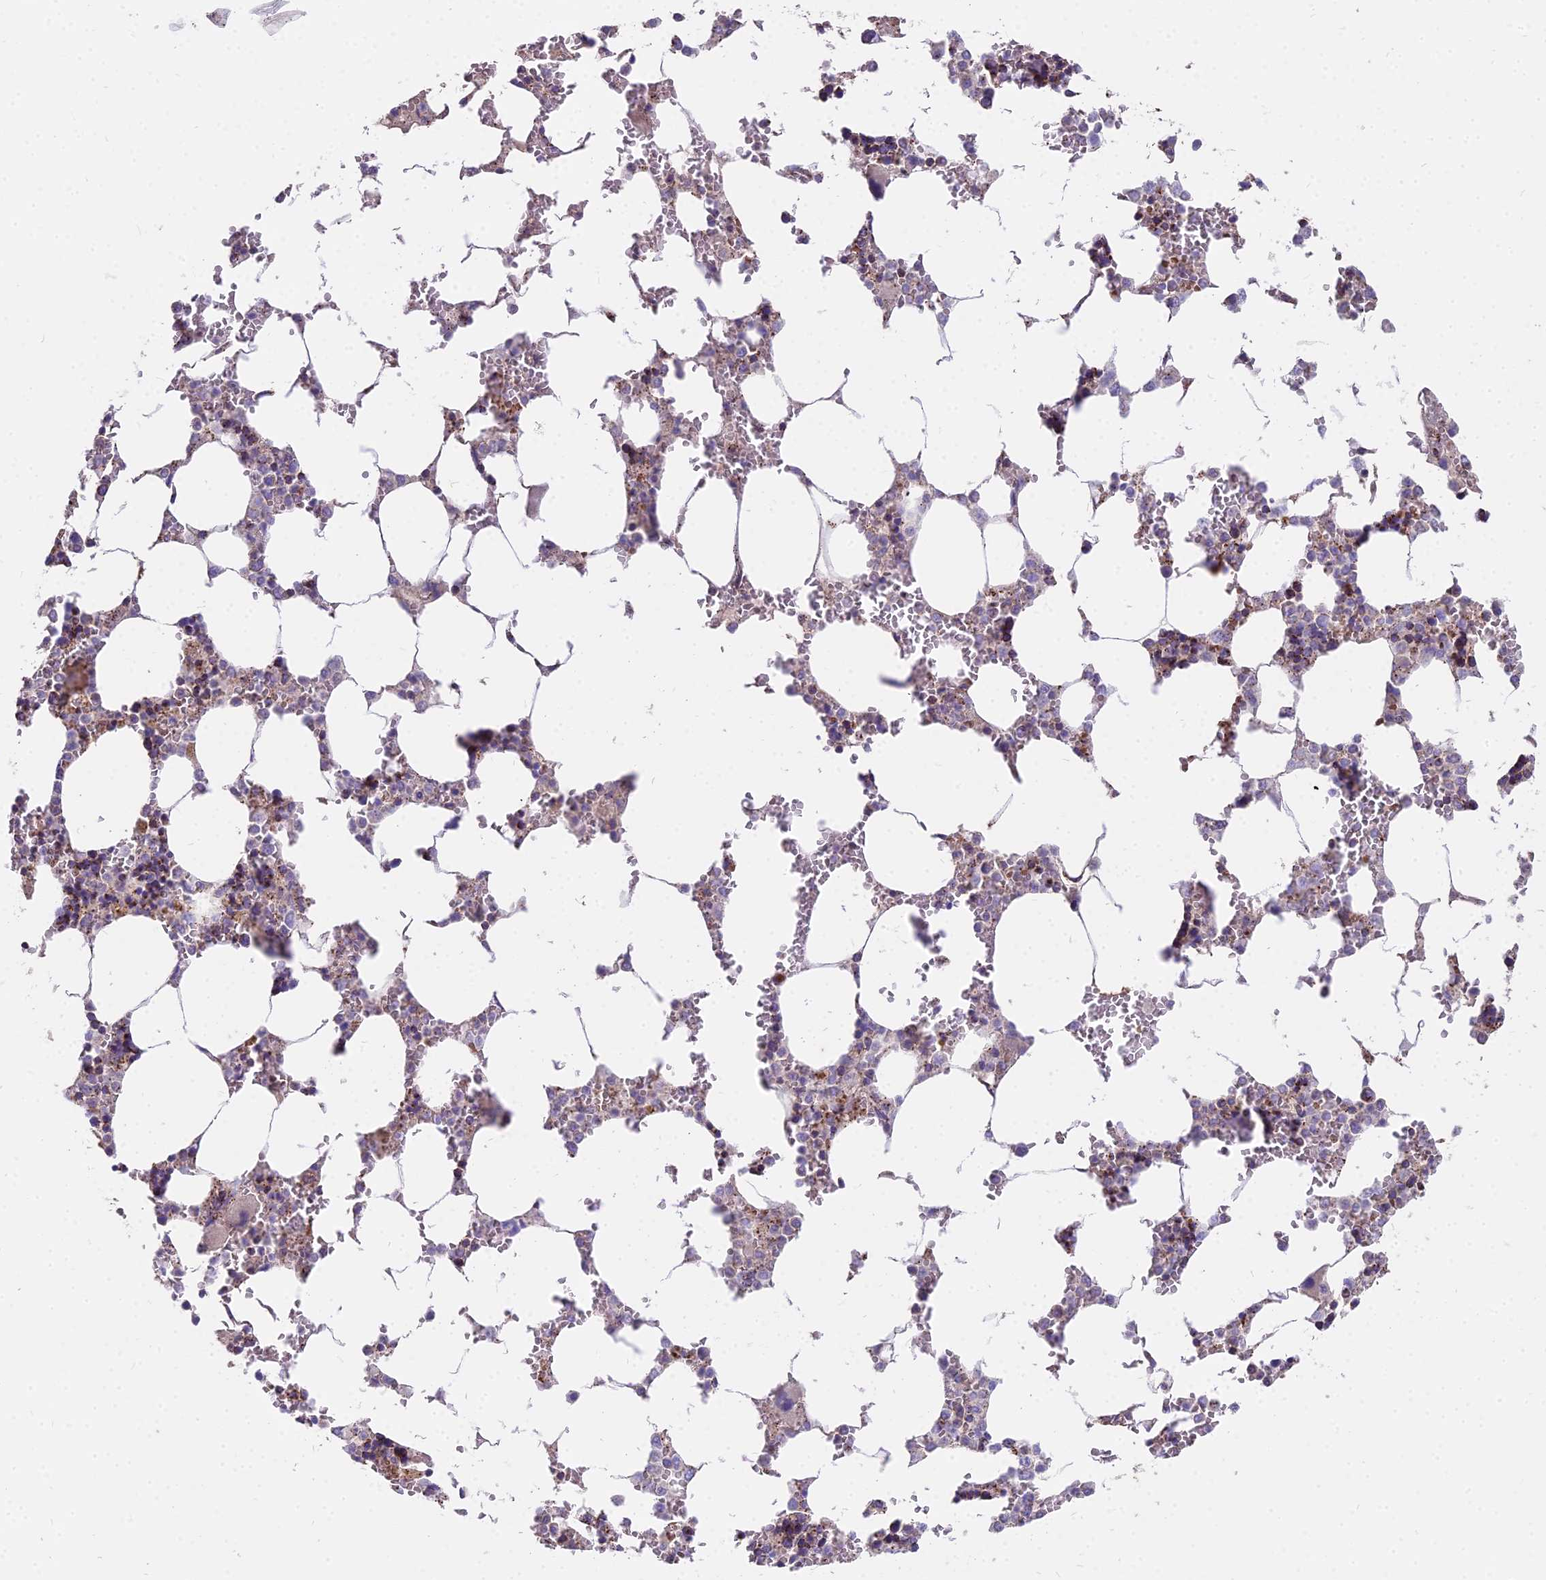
{"staining": {"intensity": "strong", "quantity": "<25%", "location": "cytoplasmic/membranous"}, "tissue": "bone marrow", "cell_type": "Hematopoietic cells", "image_type": "normal", "snomed": [{"axis": "morphology", "description": "Normal tissue, NOS"}, {"axis": "topography", "description": "Bone marrow"}], "caption": "Hematopoietic cells exhibit strong cytoplasmic/membranous expression in about <25% of cells in normal bone marrow.", "gene": "FRMPD1", "patient": {"sex": "male", "age": 64}}